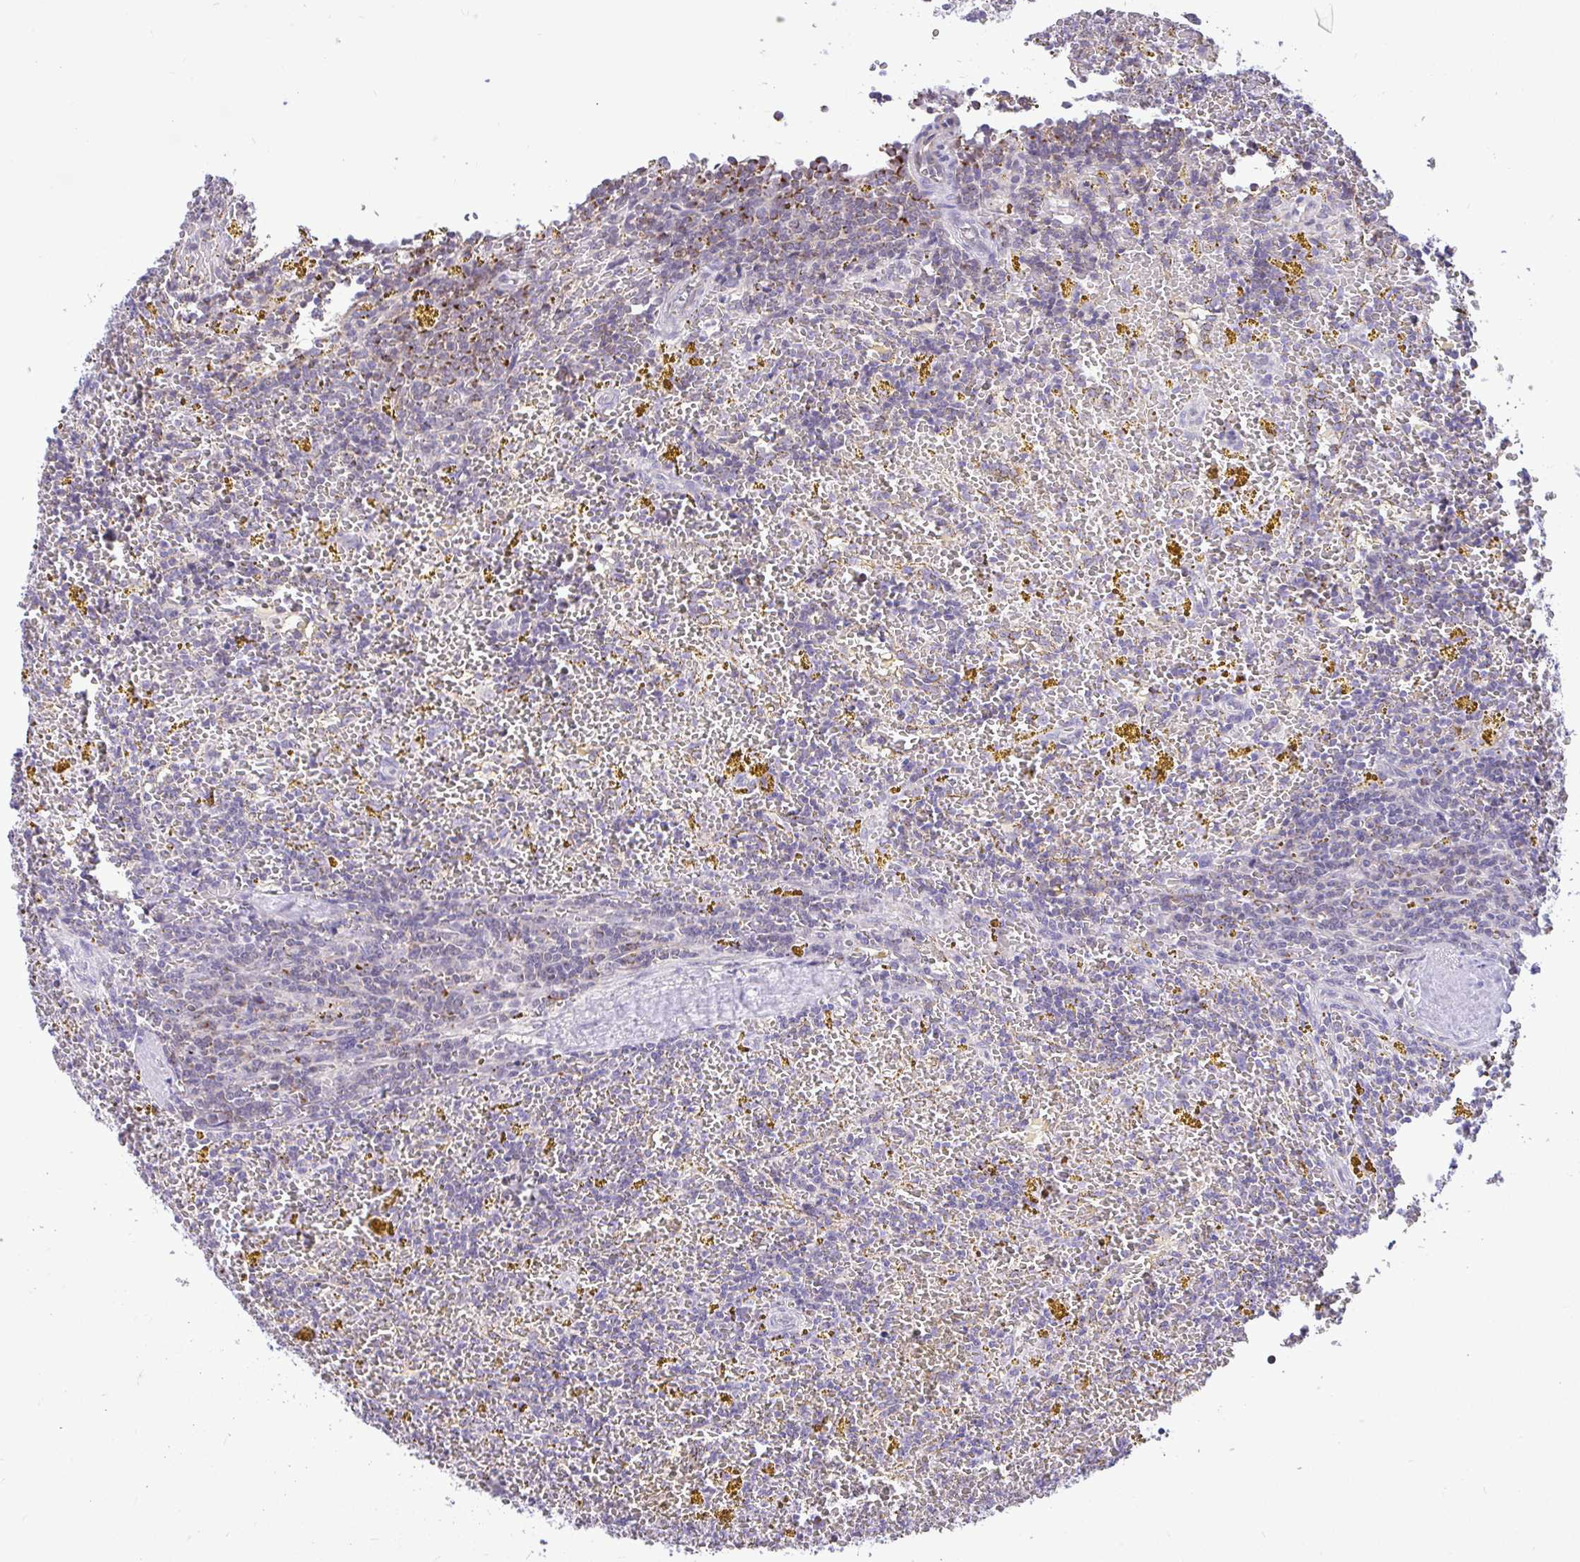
{"staining": {"intensity": "negative", "quantity": "none", "location": "none"}, "tissue": "lymphoma", "cell_type": "Tumor cells", "image_type": "cancer", "snomed": [{"axis": "morphology", "description": "Malignant lymphoma, non-Hodgkin's type, Low grade"}, {"axis": "topography", "description": "Spleen"}, {"axis": "topography", "description": "Lymph node"}], "caption": "This is a micrograph of immunohistochemistry (IHC) staining of lymphoma, which shows no staining in tumor cells. (DAB IHC with hematoxylin counter stain).", "gene": "PYCR2", "patient": {"sex": "female", "age": 66}}